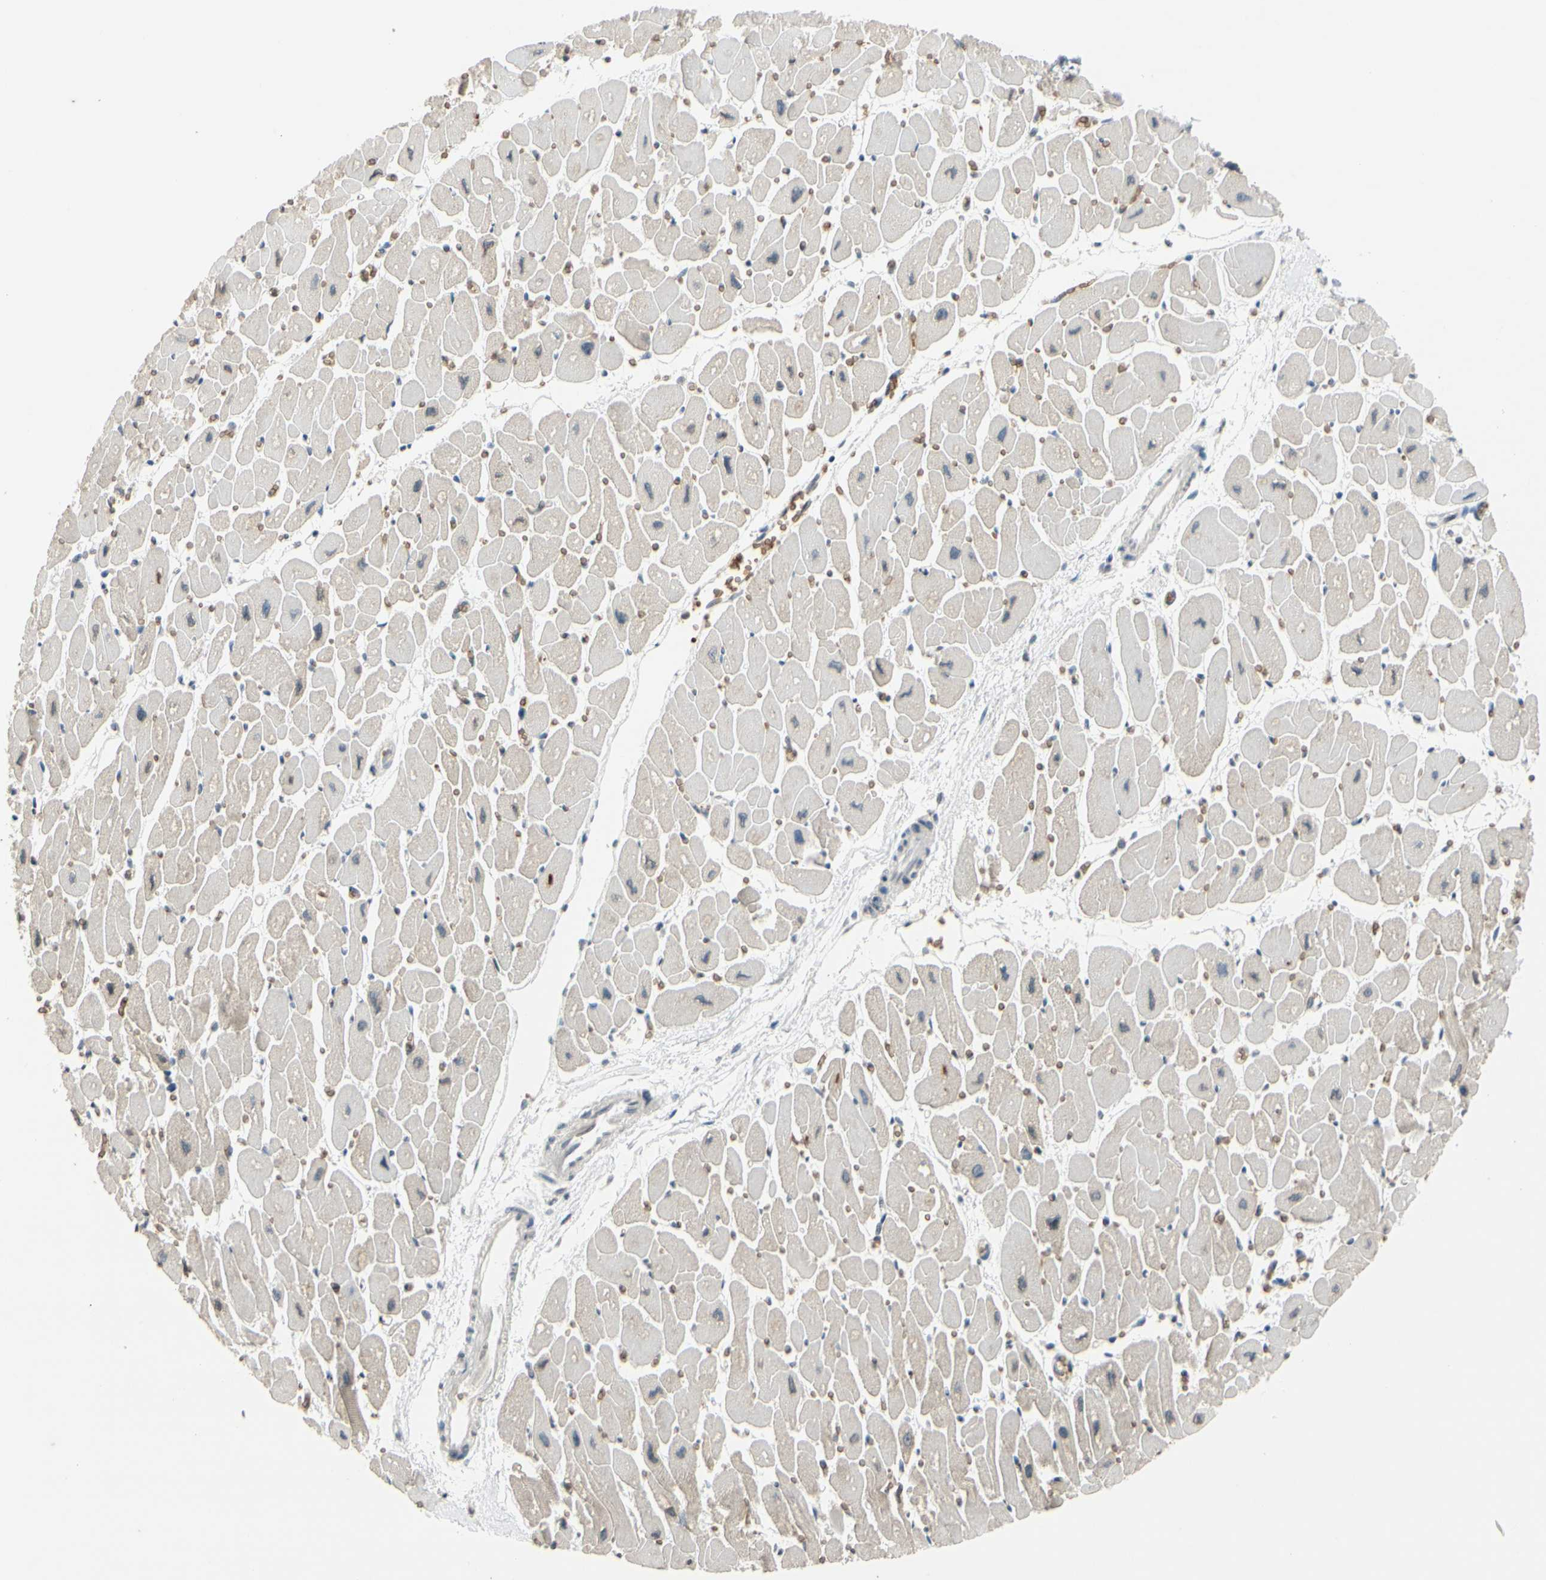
{"staining": {"intensity": "negative", "quantity": "none", "location": "none"}, "tissue": "heart muscle", "cell_type": "Cardiomyocytes", "image_type": "normal", "snomed": [{"axis": "morphology", "description": "Normal tissue, NOS"}, {"axis": "topography", "description": "Heart"}], "caption": "Immunohistochemistry of normal human heart muscle reveals no expression in cardiomyocytes.", "gene": "GYPC", "patient": {"sex": "female", "age": 54}}